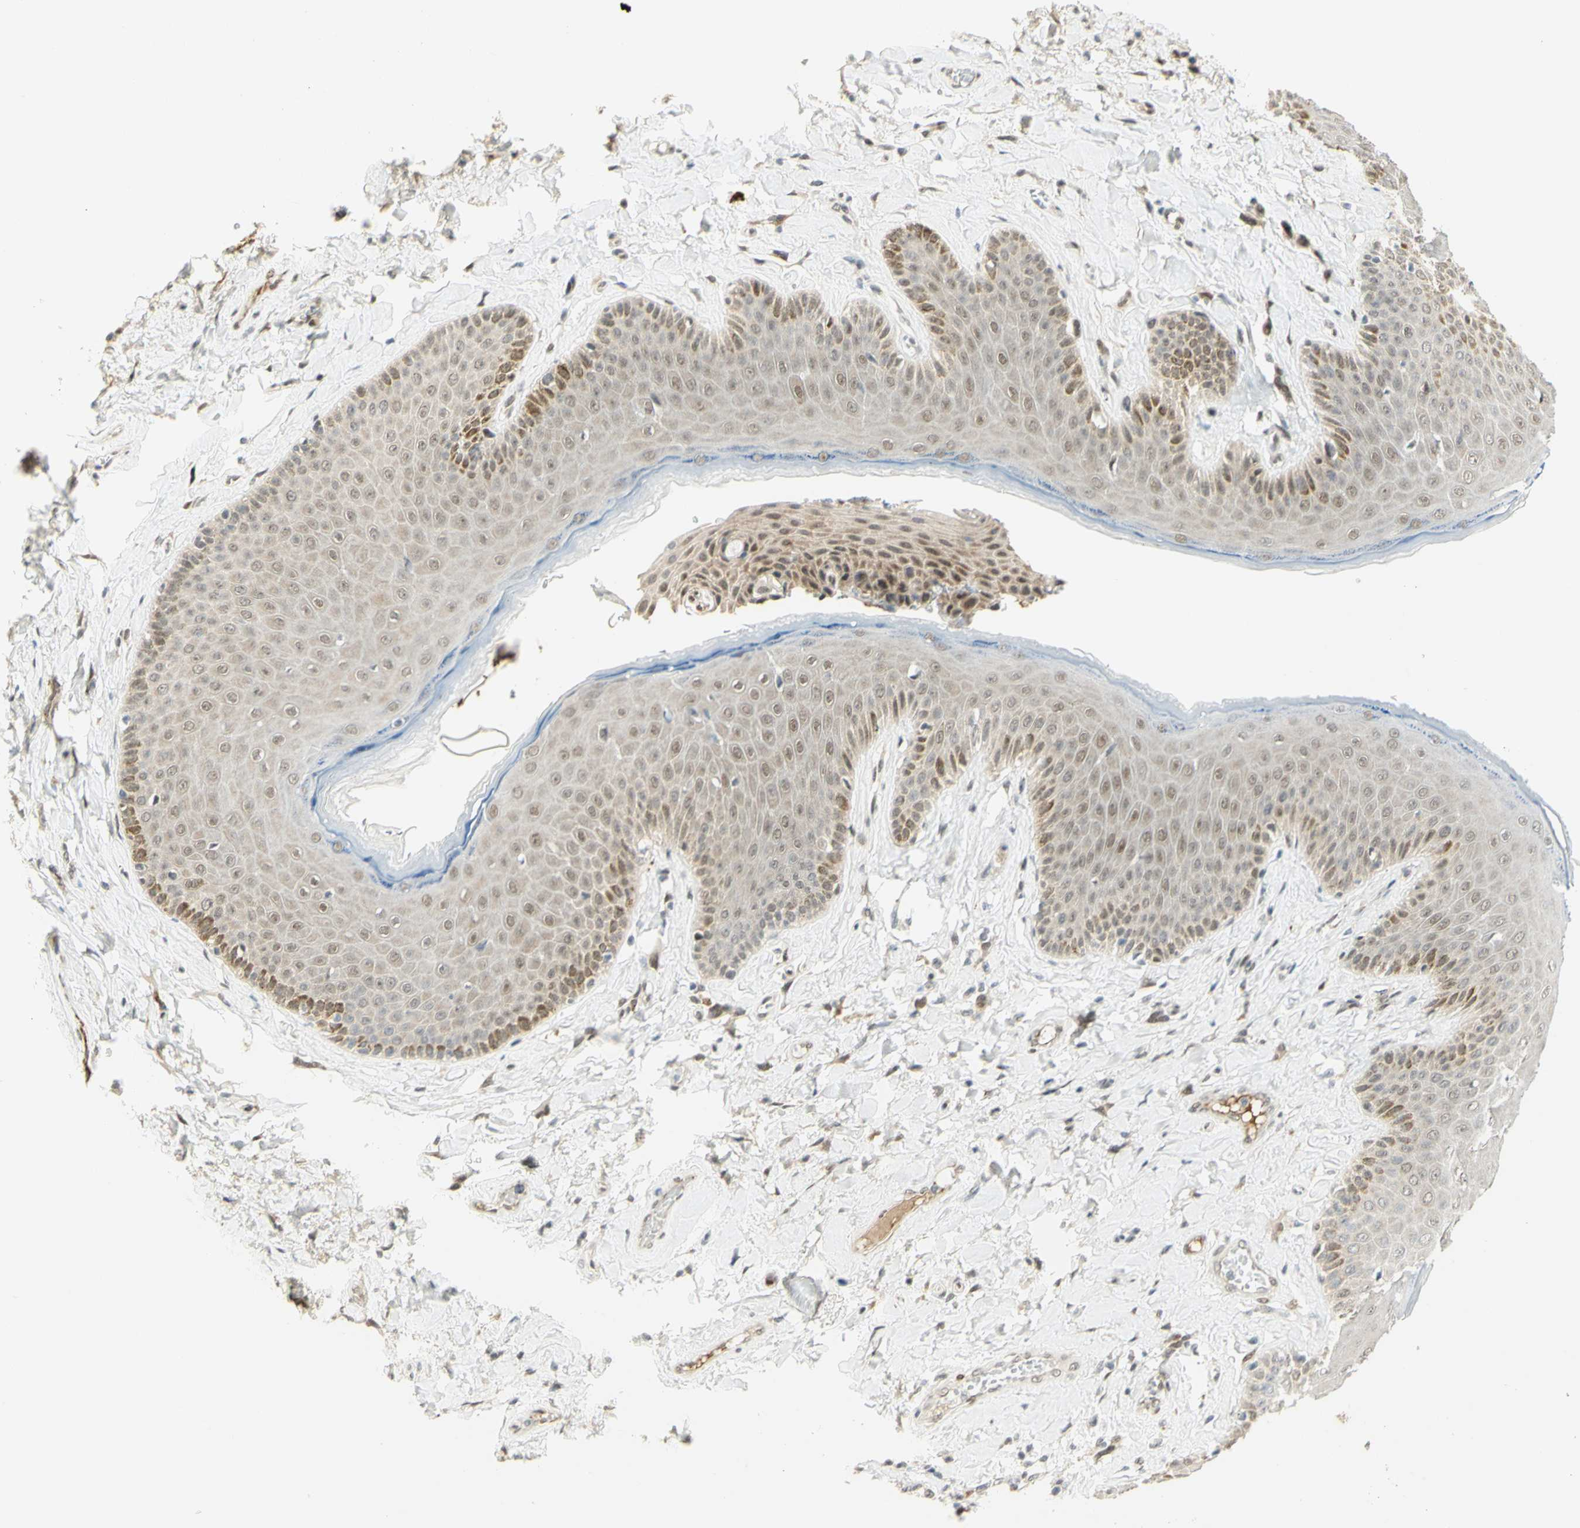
{"staining": {"intensity": "moderate", "quantity": ">75%", "location": "nuclear"}, "tissue": "skin", "cell_type": "Epidermal cells", "image_type": "normal", "snomed": [{"axis": "morphology", "description": "Normal tissue, NOS"}, {"axis": "topography", "description": "Anal"}], "caption": "A histopathology image of skin stained for a protein demonstrates moderate nuclear brown staining in epidermal cells.", "gene": "DDX1", "patient": {"sex": "male", "age": 69}}